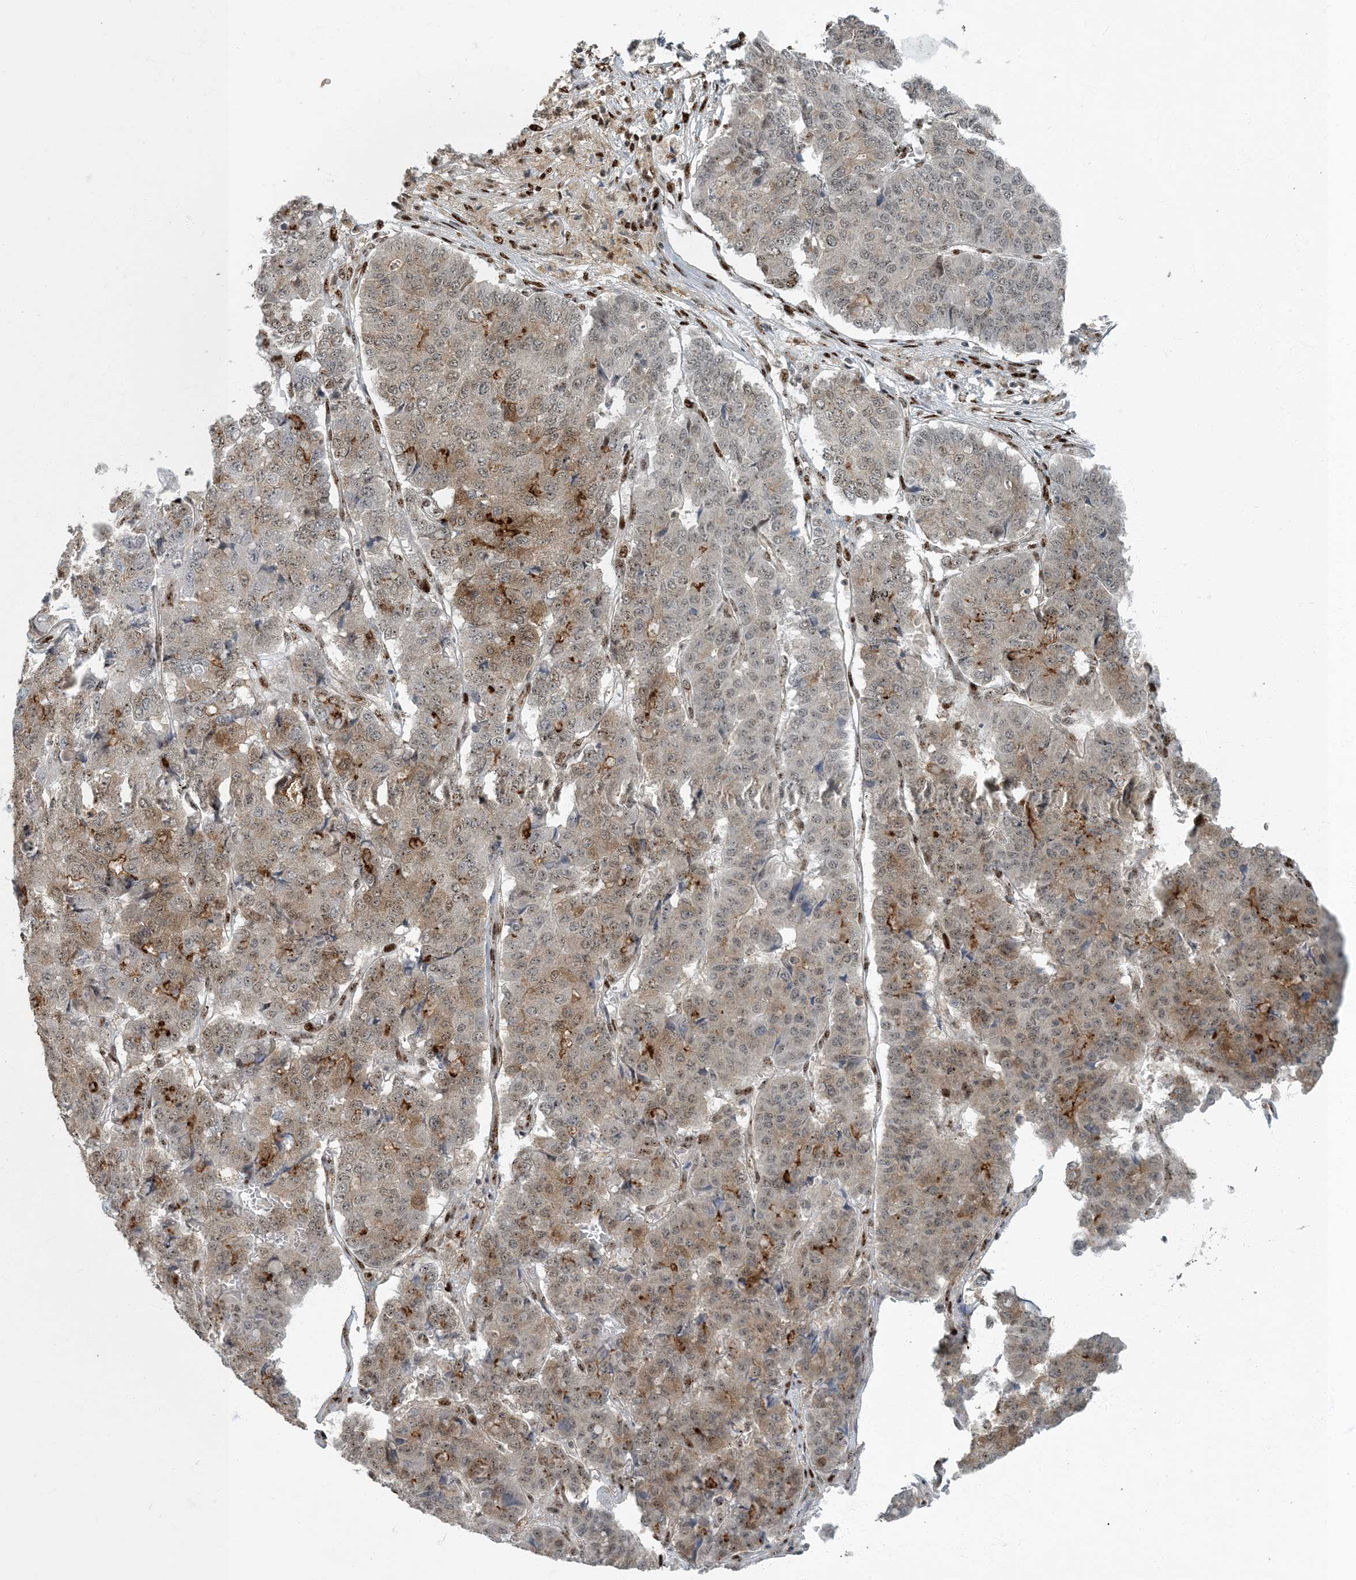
{"staining": {"intensity": "weak", "quantity": "<25%", "location": "cytoplasmic/membranous"}, "tissue": "pancreatic cancer", "cell_type": "Tumor cells", "image_type": "cancer", "snomed": [{"axis": "morphology", "description": "Adenocarcinoma, NOS"}, {"axis": "topography", "description": "Pancreas"}], "caption": "Adenocarcinoma (pancreatic) was stained to show a protein in brown. There is no significant positivity in tumor cells.", "gene": "MBD1", "patient": {"sex": "male", "age": 50}}